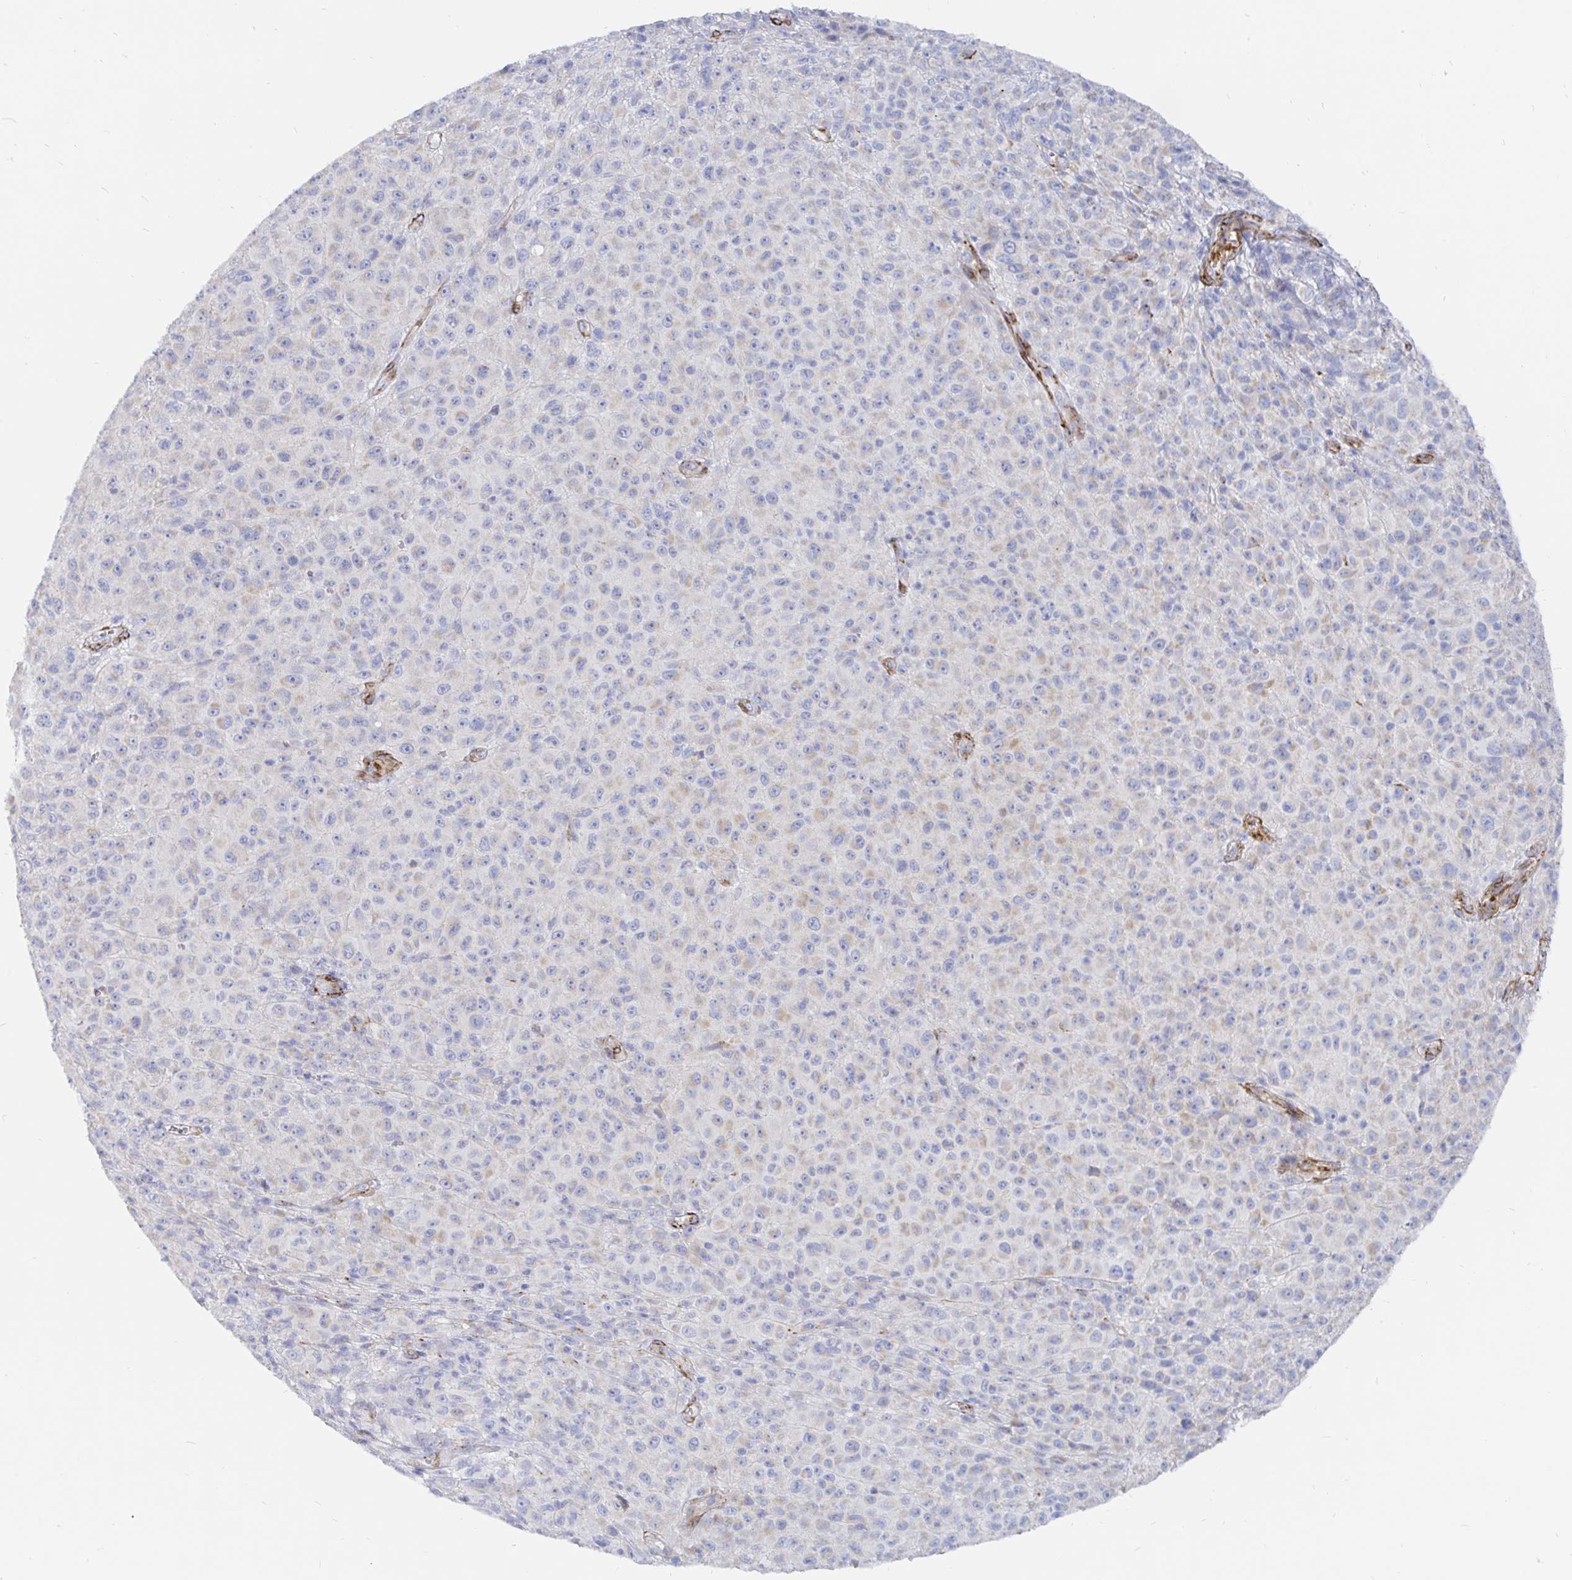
{"staining": {"intensity": "weak", "quantity": "<25%", "location": "cytoplasmic/membranous"}, "tissue": "melanoma", "cell_type": "Tumor cells", "image_type": "cancer", "snomed": [{"axis": "morphology", "description": "Malignant melanoma, NOS"}, {"axis": "topography", "description": "Skin"}], "caption": "A micrograph of malignant melanoma stained for a protein displays no brown staining in tumor cells. Brightfield microscopy of immunohistochemistry stained with DAB (3,3'-diaminobenzidine) (brown) and hematoxylin (blue), captured at high magnification.", "gene": "COX16", "patient": {"sex": "male", "age": 73}}